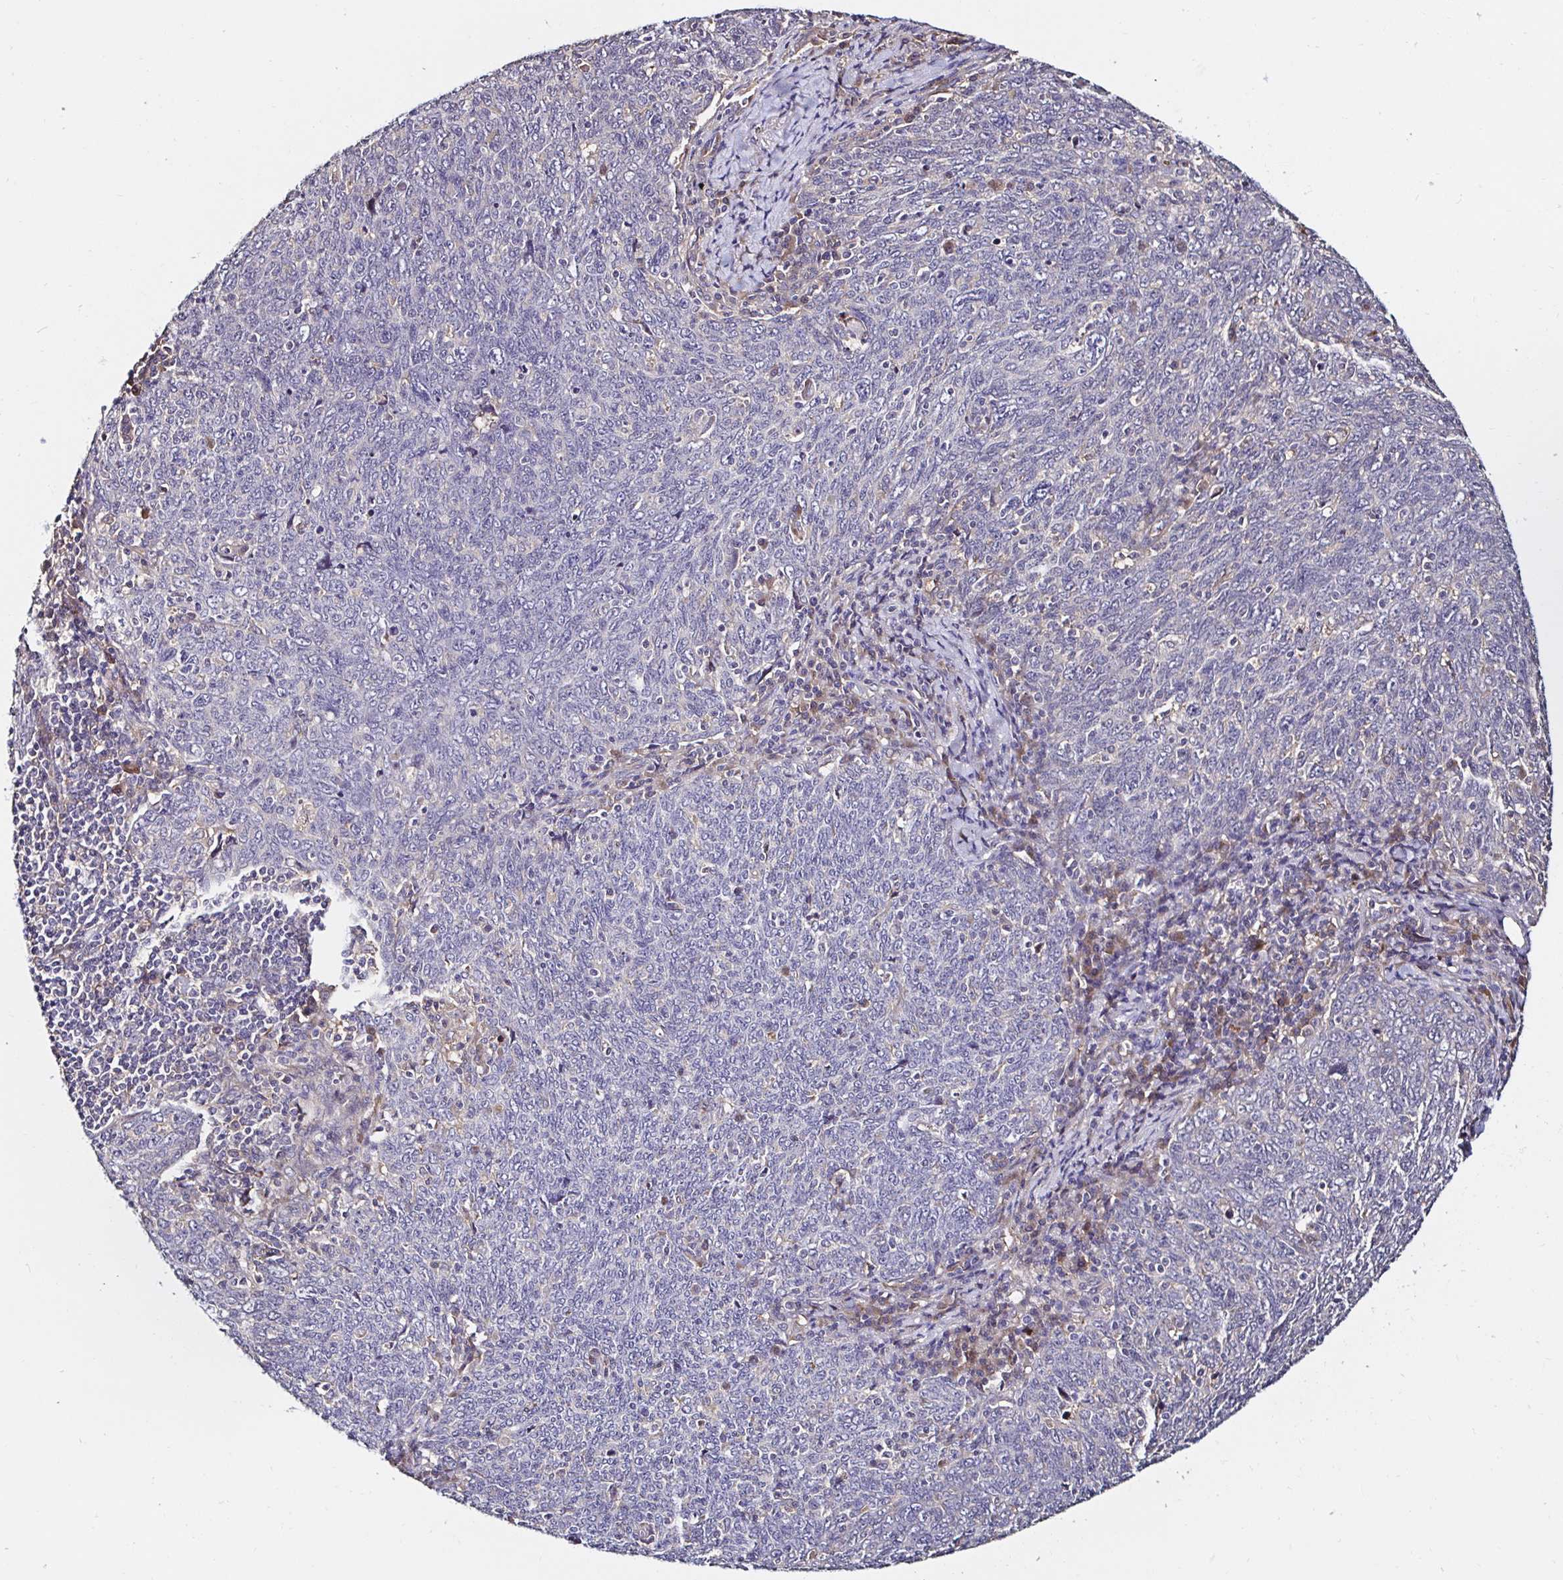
{"staining": {"intensity": "negative", "quantity": "none", "location": "none"}, "tissue": "lung cancer", "cell_type": "Tumor cells", "image_type": "cancer", "snomed": [{"axis": "morphology", "description": "Squamous cell carcinoma, NOS"}, {"axis": "topography", "description": "Lung"}], "caption": "Squamous cell carcinoma (lung) was stained to show a protein in brown. There is no significant positivity in tumor cells.", "gene": "RSRP1", "patient": {"sex": "female", "age": 72}}